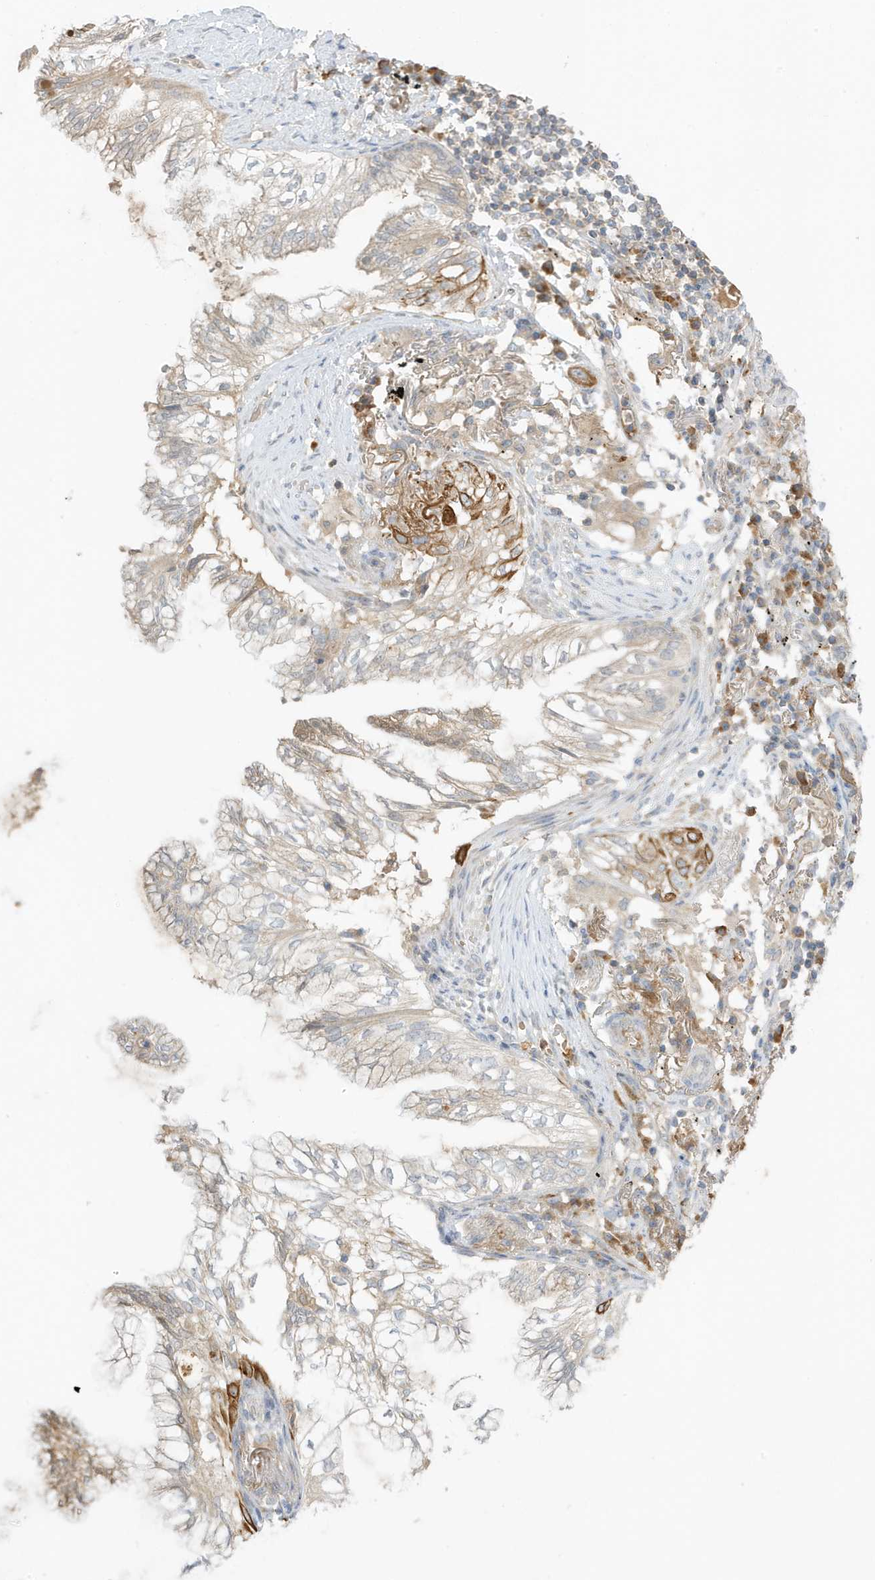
{"staining": {"intensity": "weak", "quantity": ">75%", "location": "cytoplasmic/membranous"}, "tissue": "lung cancer", "cell_type": "Tumor cells", "image_type": "cancer", "snomed": [{"axis": "morphology", "description": "Adenocarcinoma, NOS"}, {"axis": "topography", "description": "Lung"}], "caption": "Immunohistochemistry (DAB) staining of human lung cancer (adenocarcinoma) shows weak cytoplasmic/membranous protein positivity in approximately >75% of tumor cells.", "gene": "NPPC", "patient": {"sex": "female", "age": 70}}